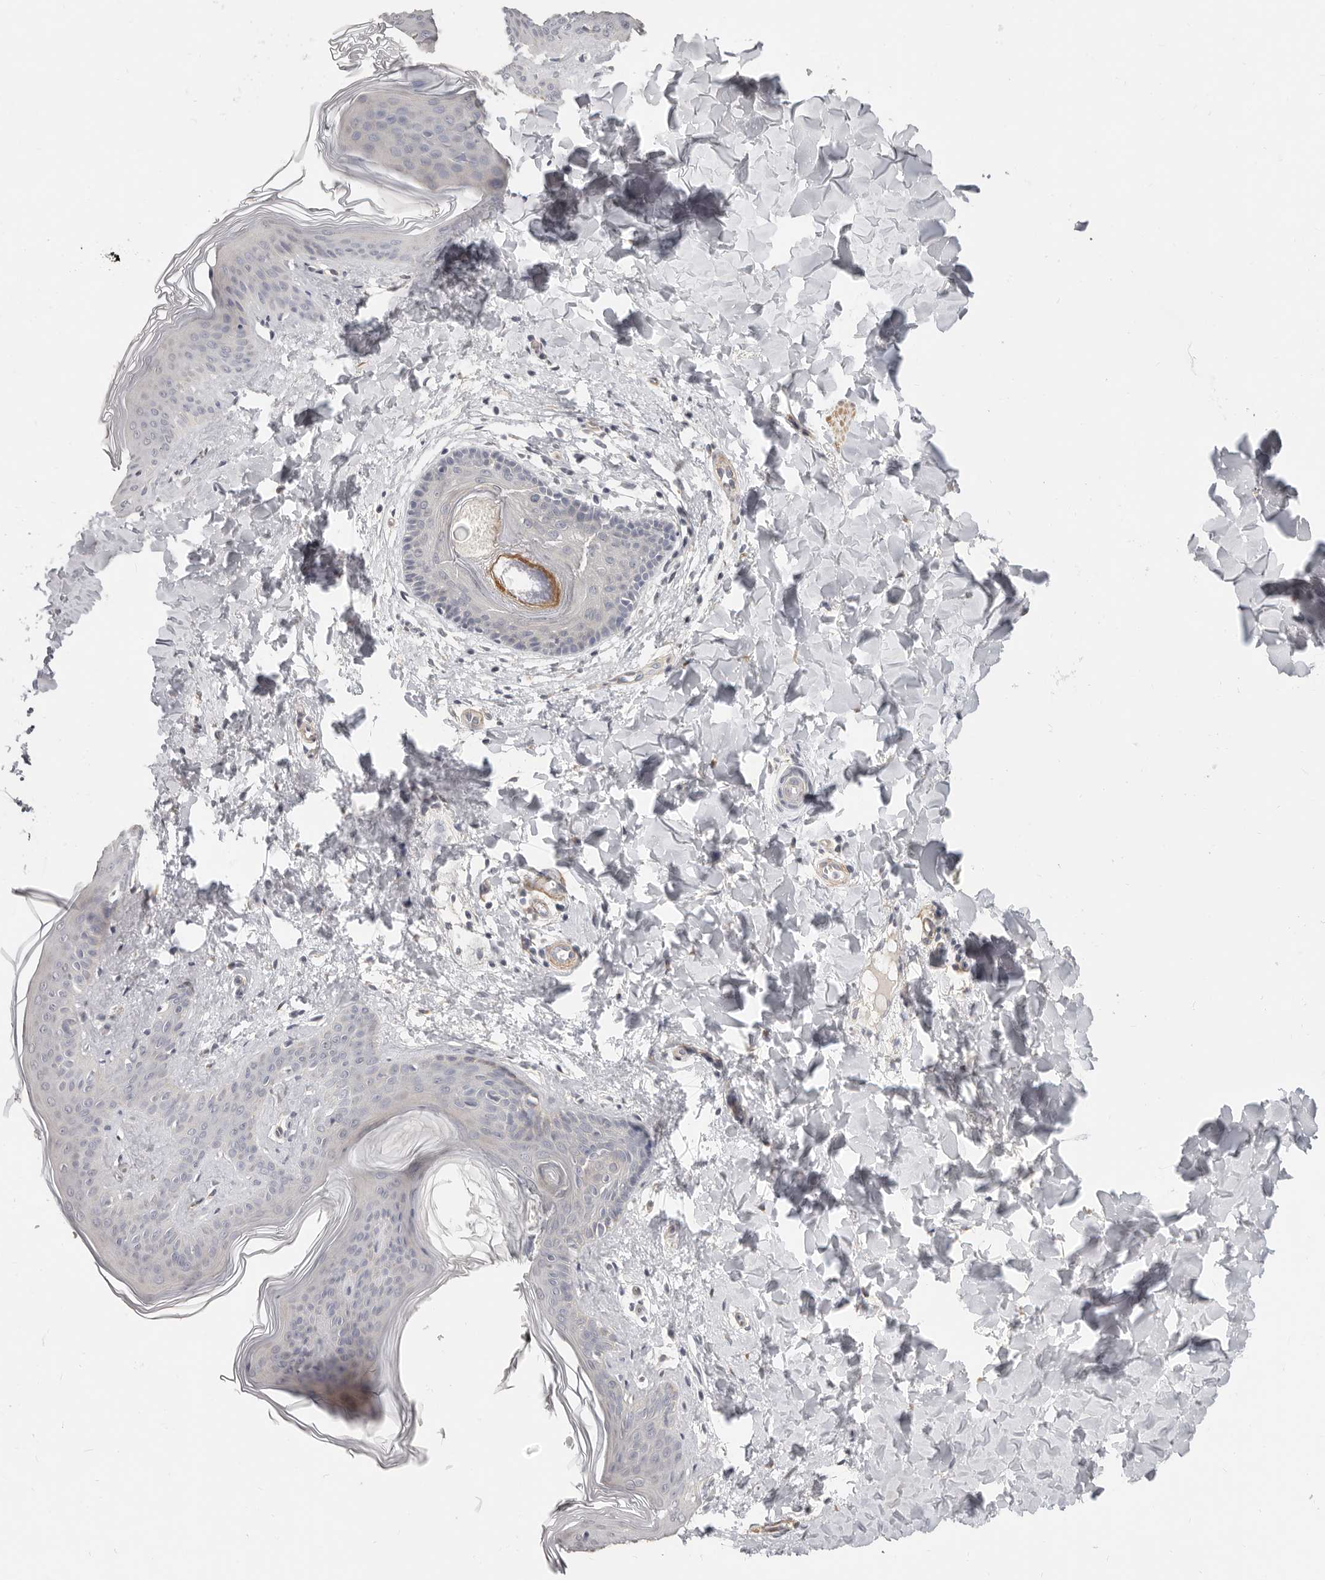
{"staining": {"intensity": "negative", "quantity": "none", "location": "none"}, "tissue": "skin", "cell_type": "Fibroblasts", "image_type": "normal", "snomed": [{"axis": "morphology", "description": "Normal tissue, NOS"}, {"axis": "topography", "description": "Skin"}], "caption": "Fibroblasts show no significant protein staining in unremarkable skin. (DAB (3,3'-diaminobenzidine) immunohistochemistry (IHC) visualized using brightfield microscopy, high magnification).", "gene": "RABAC1", "patient": {"sex": "female", "age": 17}}